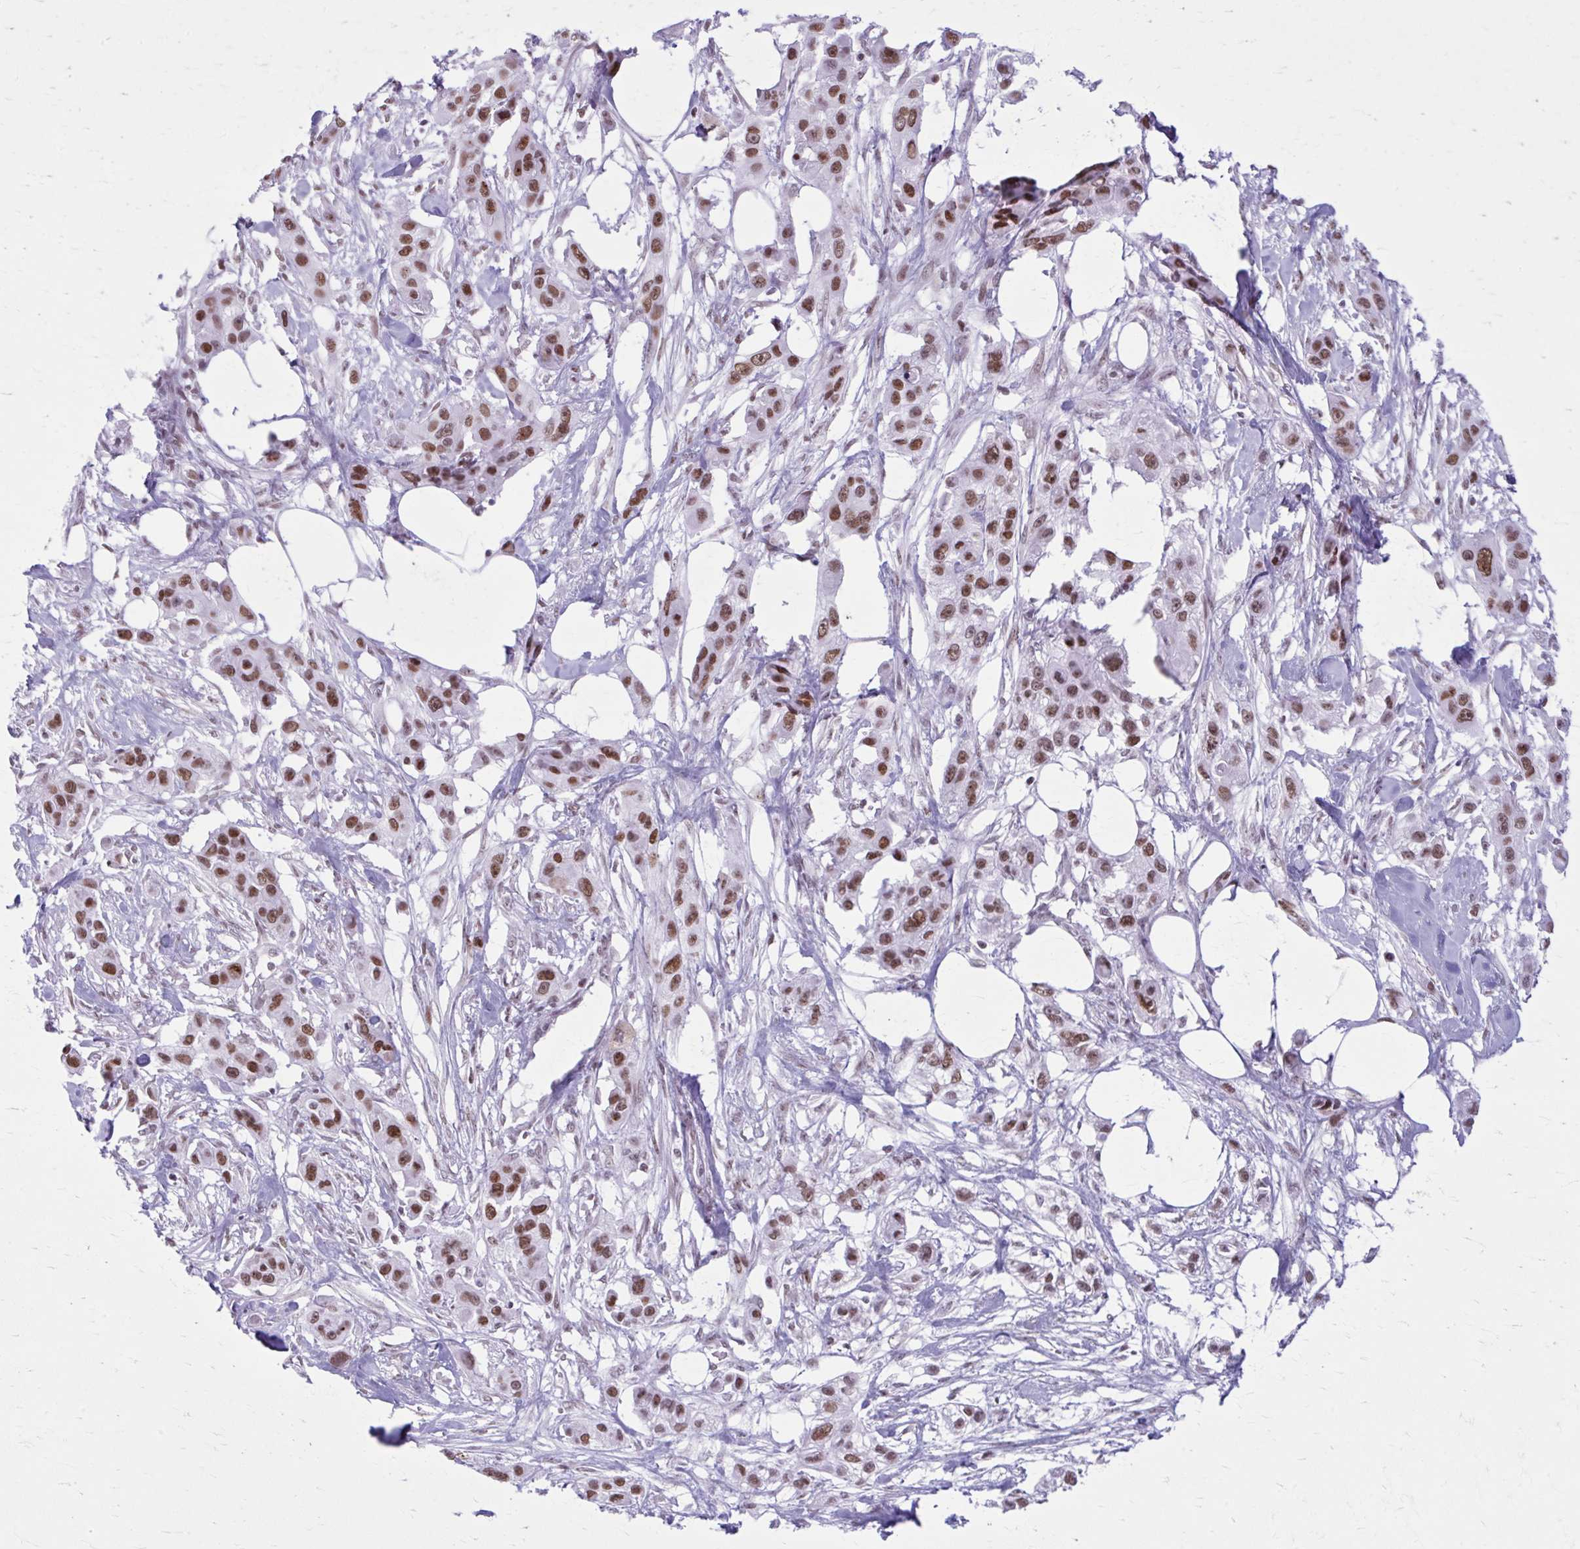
{"staining": {"intensity": "moderate", "quantity": ">75%", "location": "nuclear"}, "tissue": "skin cancer", "cell_type": "Tumor cells", "image_type": "cancer", "snomed": [{"axis": "morphology", "description": "Squamous cell carcinoma, NOS"}, {"axis": "topography", "description": "Skin"}], "caption": "High-magnification brightfield microscopy of skin cancer (squamous cell carcinoma) stained with DAB (brown) and counterstained with hematoxylin (blue). tumor cells exhibit moderate nuclear positivity is seen in about>75% of cells.", "gene": "PABIR1", "patient": {"sex": "male", "age": 63}}